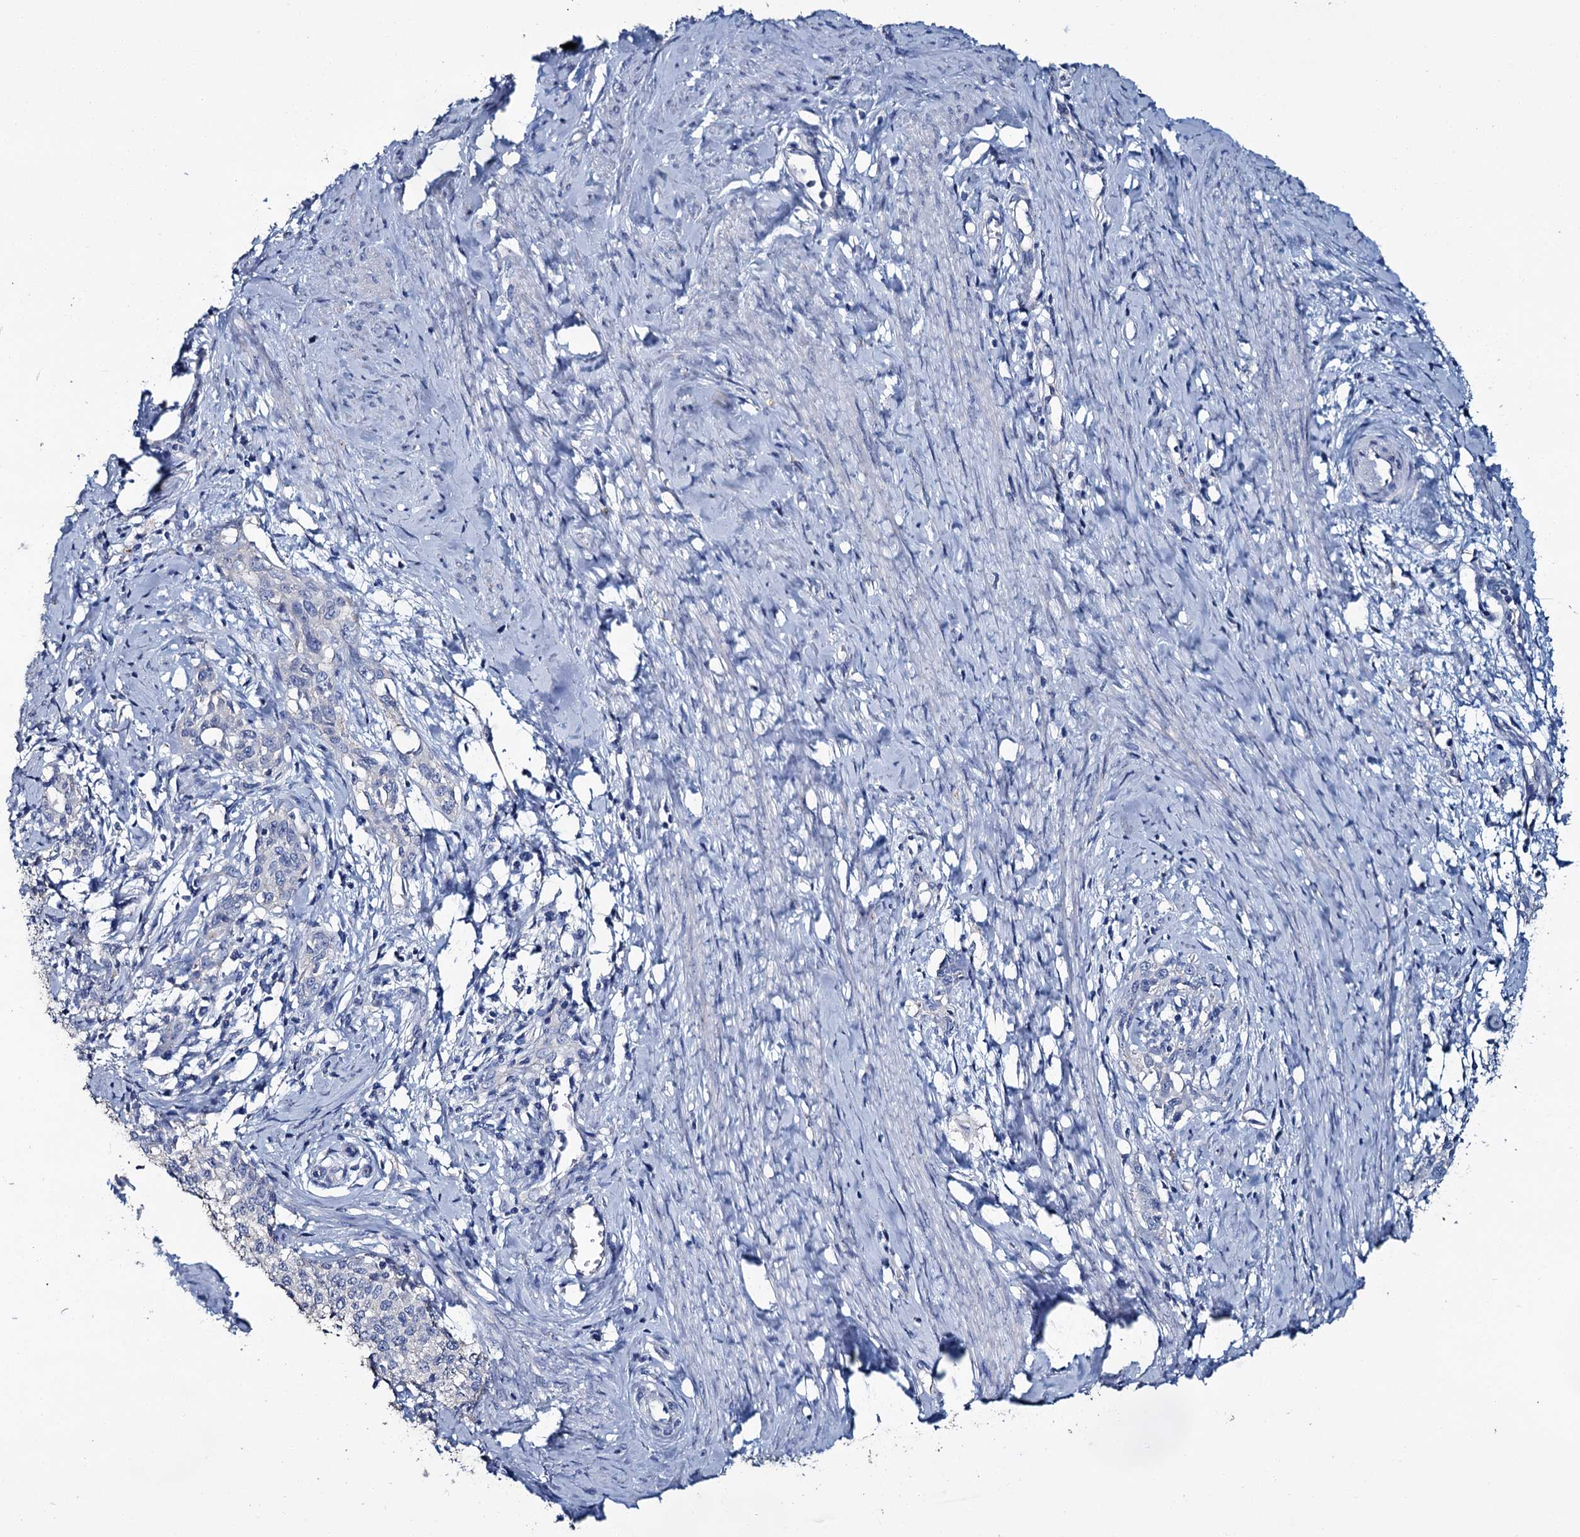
{"staining": {"intensity": "negative", "quantity": "none", "location": "none"}, "tissue": "cervical cancer", "cell_type": "Tumor cells", "image_type": "cancer", "snomed": [{"axis": "morphology", "description": "Squamous cell carcinoma, NOS"}, {"axis": "morphology", "description": "Adenocarcinoma, NOS"}, {"axis": "topography", "description": "Cervix"}], "caption": "The image displays no significant expression in tumor cells of cervical cancer.", "gene": "SNCB", "patient": {"sex": "female", "age": 52}}